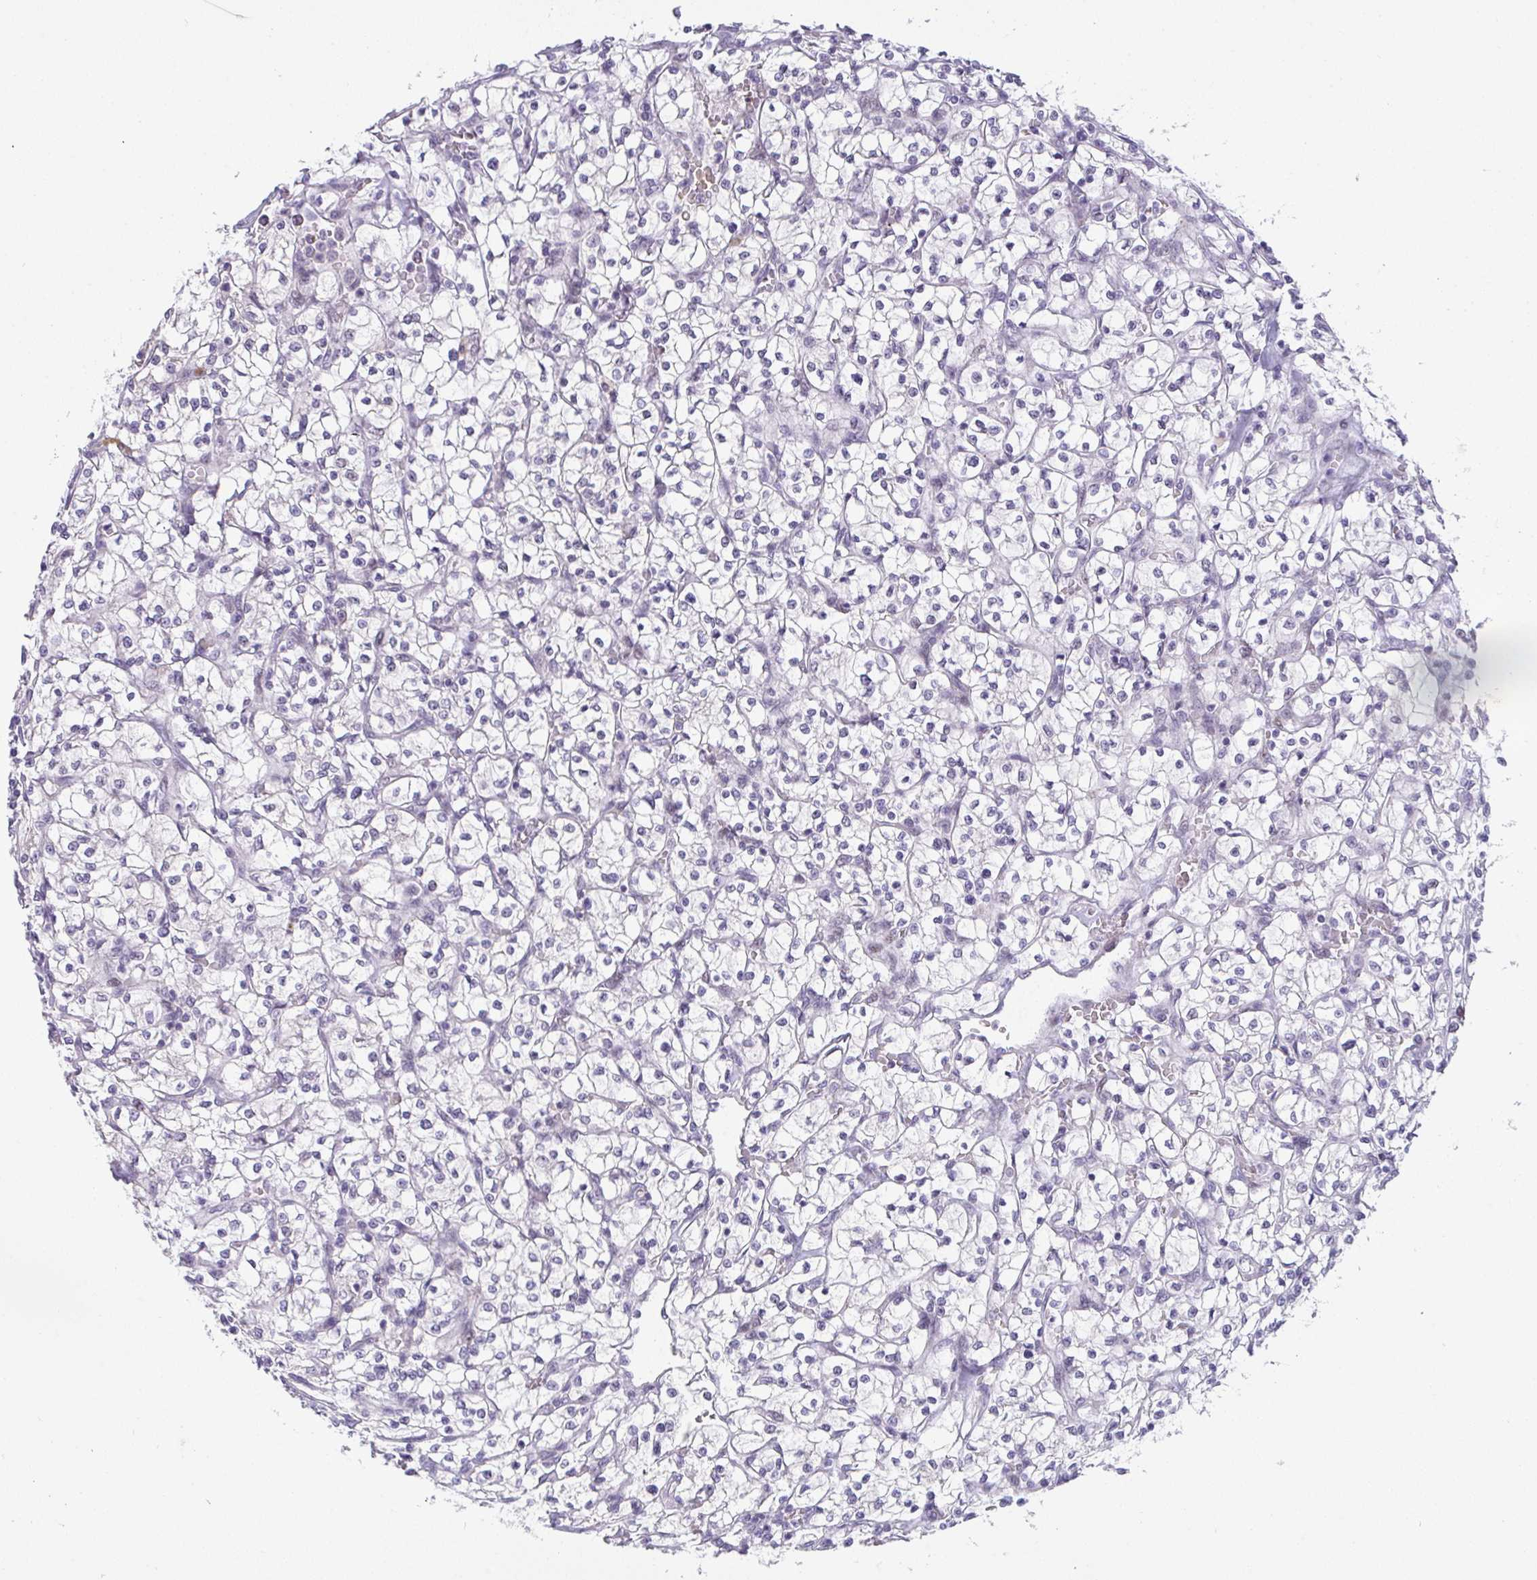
{"staining": {"intensity": "negative", "quantity": "none", "location": "none"}, "tissue": "renal cancer", "cell_type": "Tumor cells", "image_type": "cancer", "snomed": [{"axis": "morphology", "description": "Adenocarcinoma, NOS"}, {"axis": "topography", "description": "Kidney"}], "caption": "This is an immunohistochemistry (IHC) image of adenocarcinoma (renal). There is no positivity in tumor cells.", "gene": "TNMD", "patient": {"sex": "female", "age": 64}}